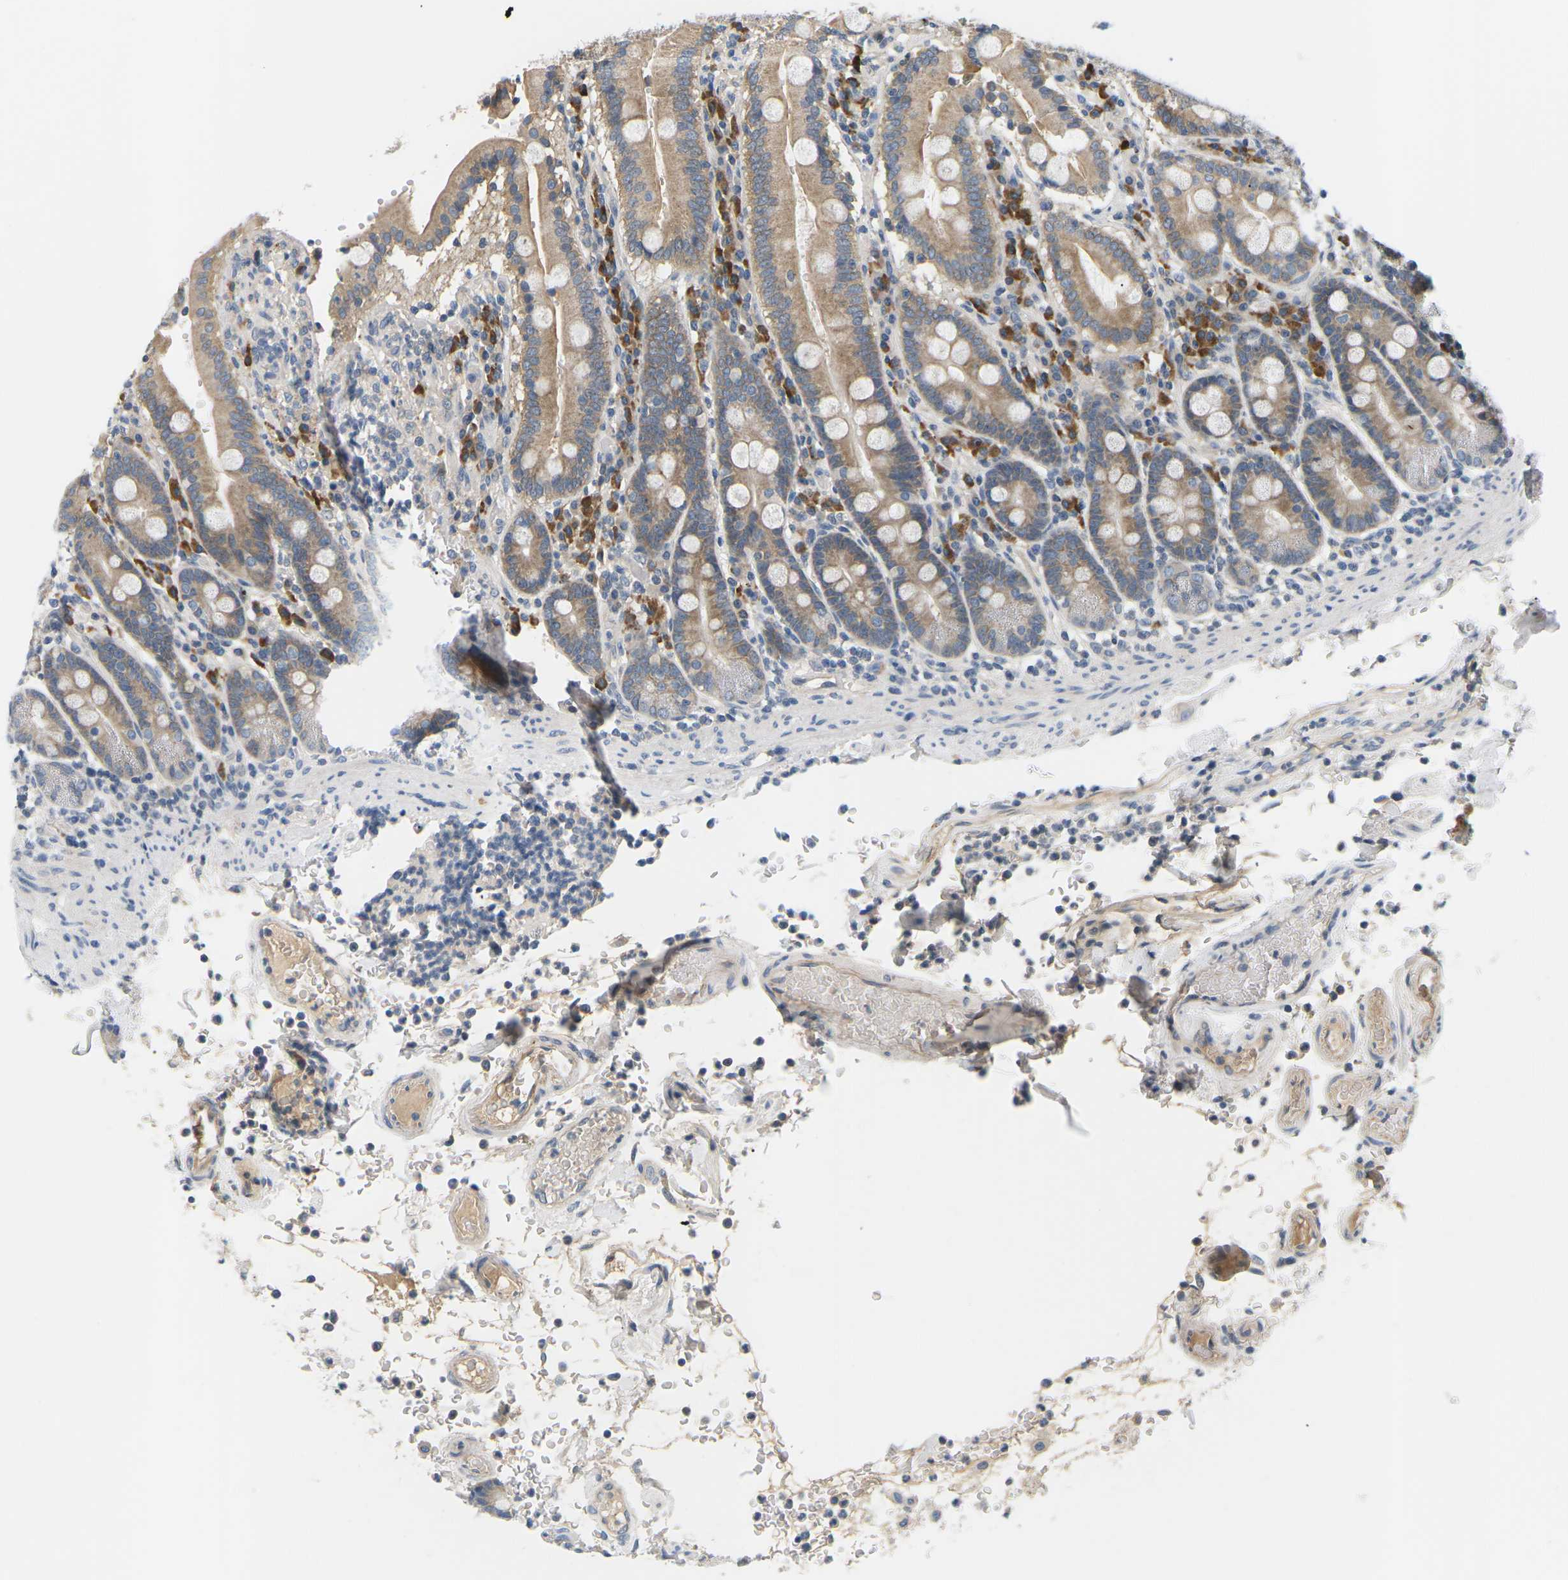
{"staining": {"intensity": "moderate", "quantity": "25%-75%", "location": "cytoplasmic/membranous"}, "tissue": "duodenum", "cell_type": "Glandular cells", "image_type": "normal", "snomed": [{"axis": "morphology", "description": "Normal tissue, NOS"}, {"axis": "topography", "description": "Small intestine, NOS"}], "caption": "IHC (DAB) staining of benign duodenum displays moderate cytoplasmic/membranous protein expression in approximately 25%-75% of glandular cells. The protein of interest is stained brown, and the nuclei are stained in blue (DAB (3,3'-diaminobenzidine) IHC with brightfield microscopy, high magnification).", "gene": "EVA1C", "patient": {"sex": "female", "age": 71}}